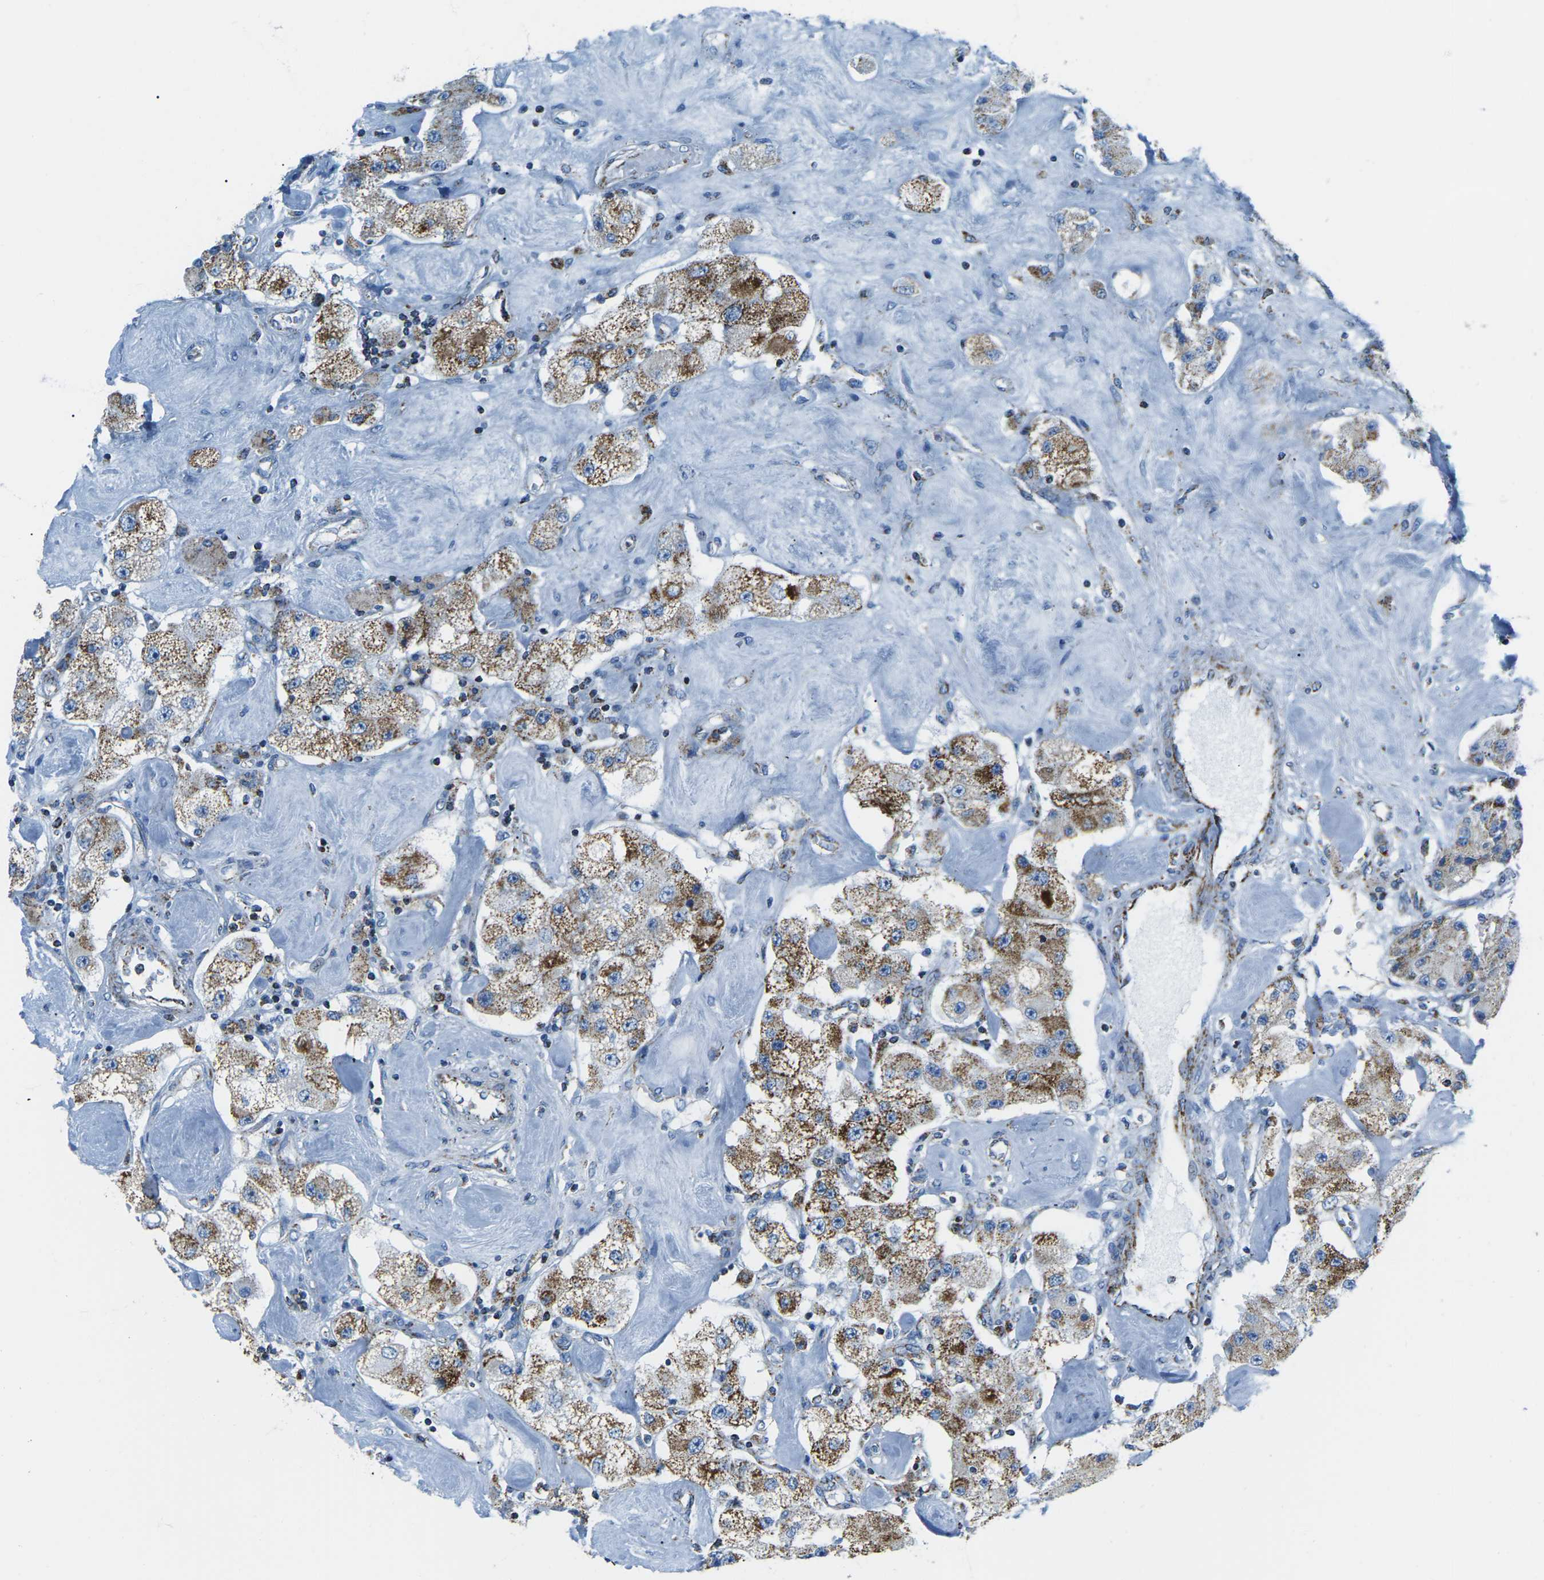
{"staining": {"intensity": "strong", "quantity": "25%-75%", "location": "cytoplasmic/membranous"}, "tissue": "carcinoid", "cell_type": "Tumor cells", "image_type": "cancer", "snomed": [{"axis": "morphology", "description": "Carcinoid, malignant, NOS"}, {"axis": "topography", "description": "Pancreas"}], "caption": "About 25%-75% of tumor cells in human carcinoid exhibit strong cytoplasmic/membranous protein positivity as visualized by brown immunohistochemical staining.", "gene": "COX6C", "patient": {"sex": "male", "age": 41}}